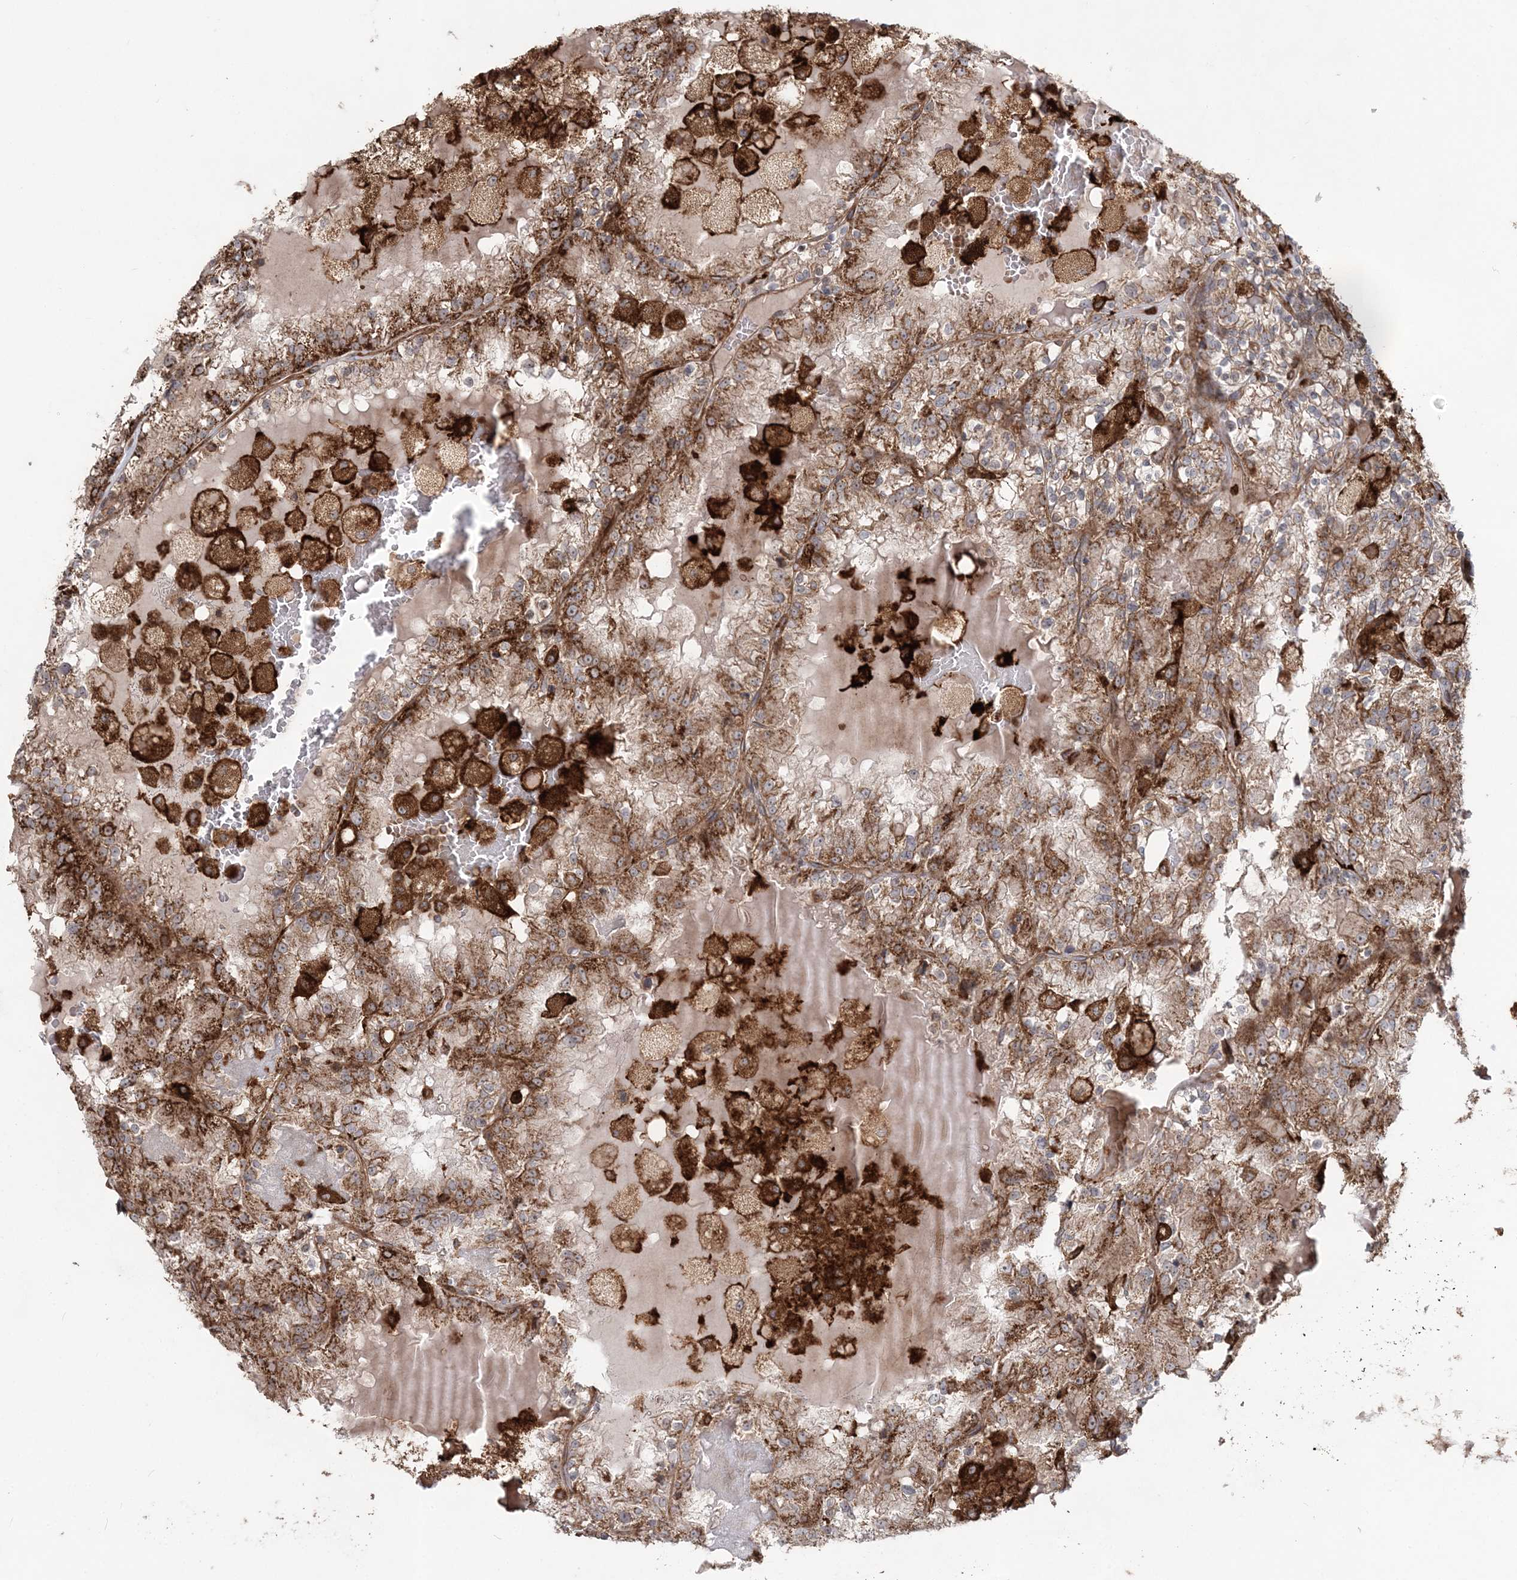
{"staining": {"intensity": "moderate", "quantity": ">75%", "location": "cytoplasmic/membranous"}, "tissue": "renal cancer", "cell_type": "Tumor cells", "image_type": "cancer", "snomed": [{"axis": "morphology", "description": "Adenocarcinoma, NOS"}, {"axis": "topography", "description": "Kidney"}], "caption": "Immunohistochemistry (IHC) (DAB) staining of renal cancer exhibits moderate cytoplasmic/membranous protein expression in approximately >75% of tumor cells.", "gene": "LRPPRC", "patient": {"sex": "female", "age": 56}}